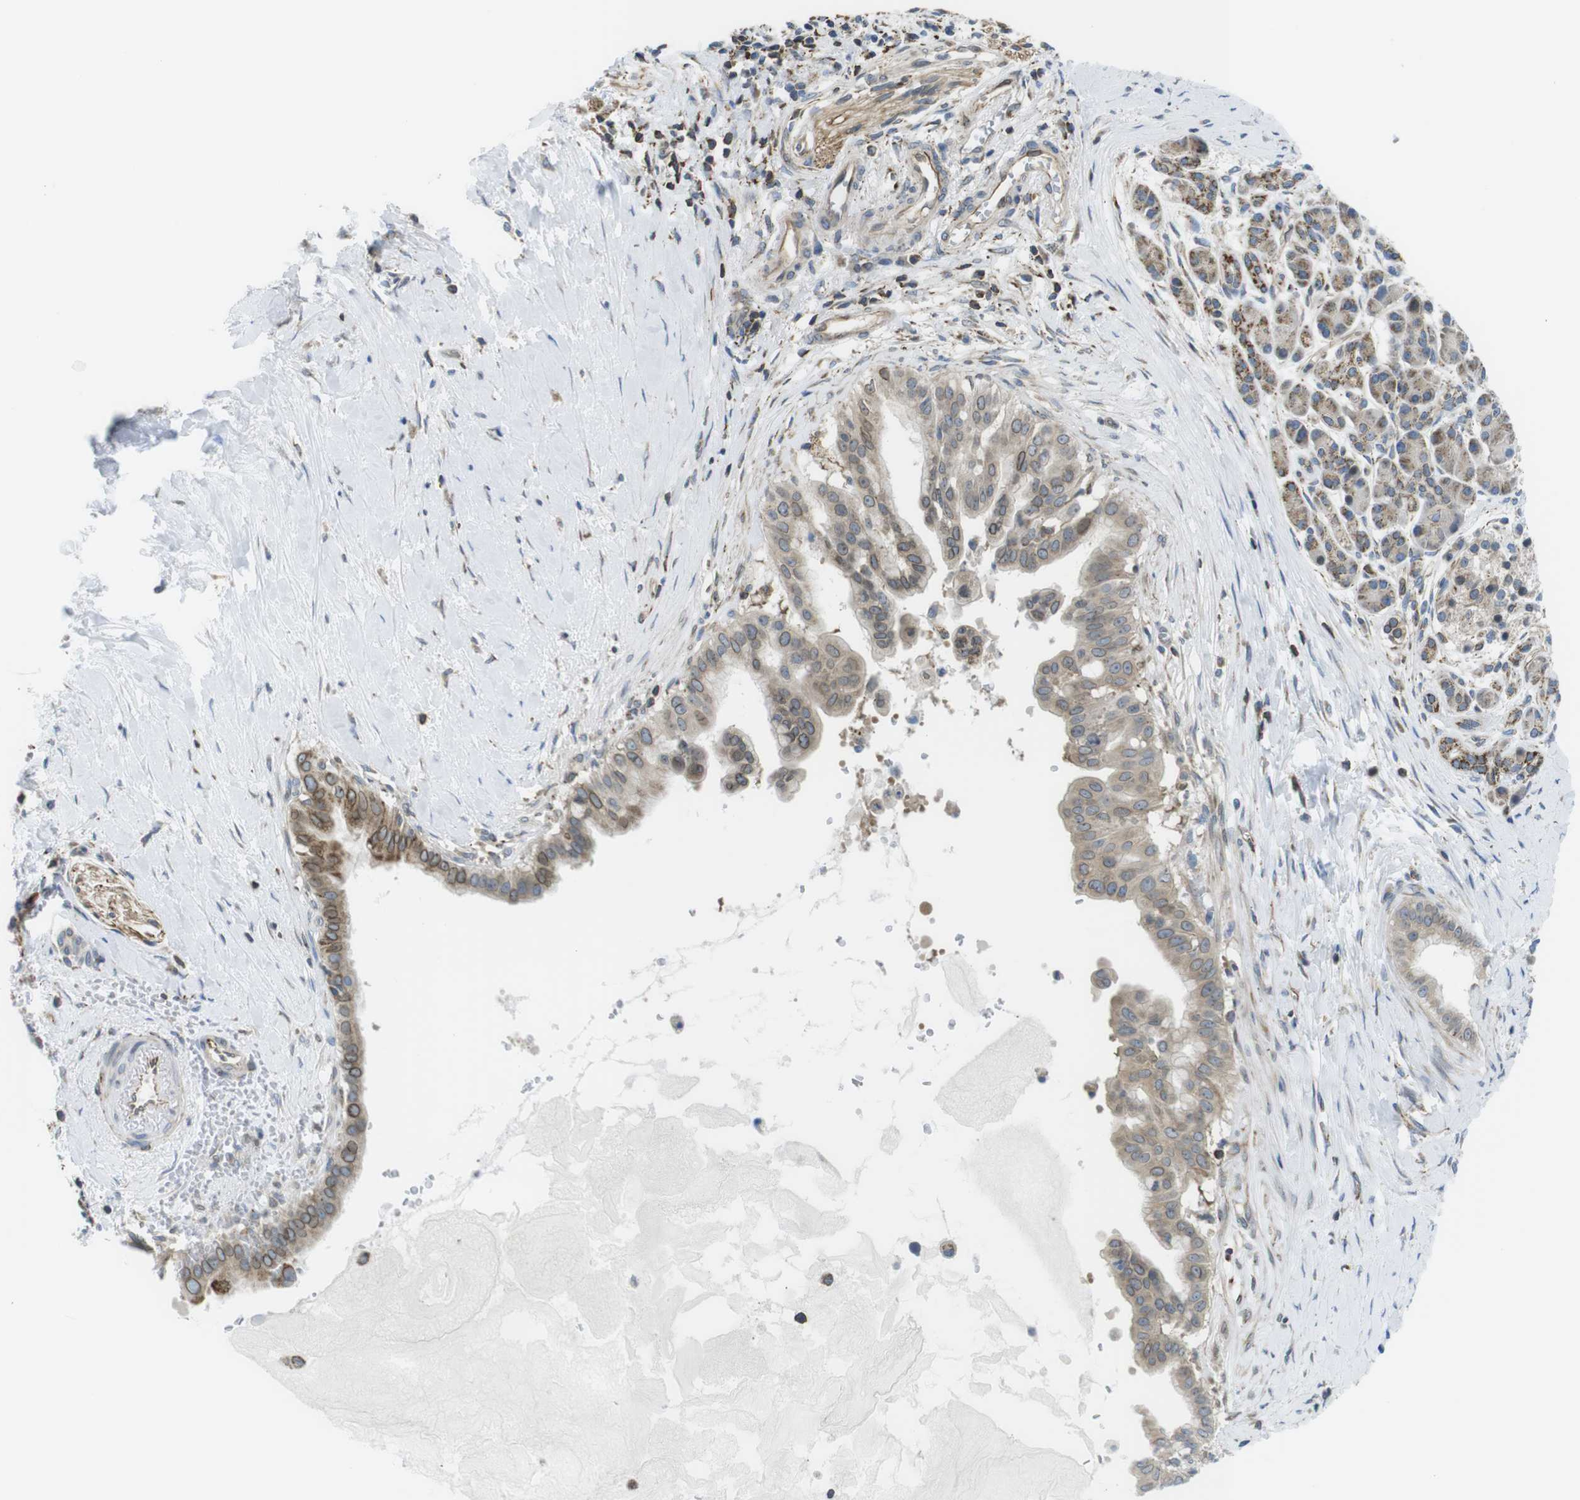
{"staining": {"intensity": "weak", "quantity": "25%-75%", "location": "cytoplasmic/membranous,nuclear"}, "tissue": "pancreatic cancer", "cell_type": "Tumor cells", "image_type": "cancer", "snomed": [{"axis": "morphology", "description": "Adenocarcinoma, NOS"}, {"axis": "topography", "description": "Pancreas"}], "caption": "The image shows immunohistochemical staining of pancreatic cancer (adenocarcinoma). There is weak cytoplasmic/membranous and nuclear expression is appreciated in approximately 25%-75% of tumor cells.", "gene": "KCNE3", "patient": {"sex": "male", "age": 55}}